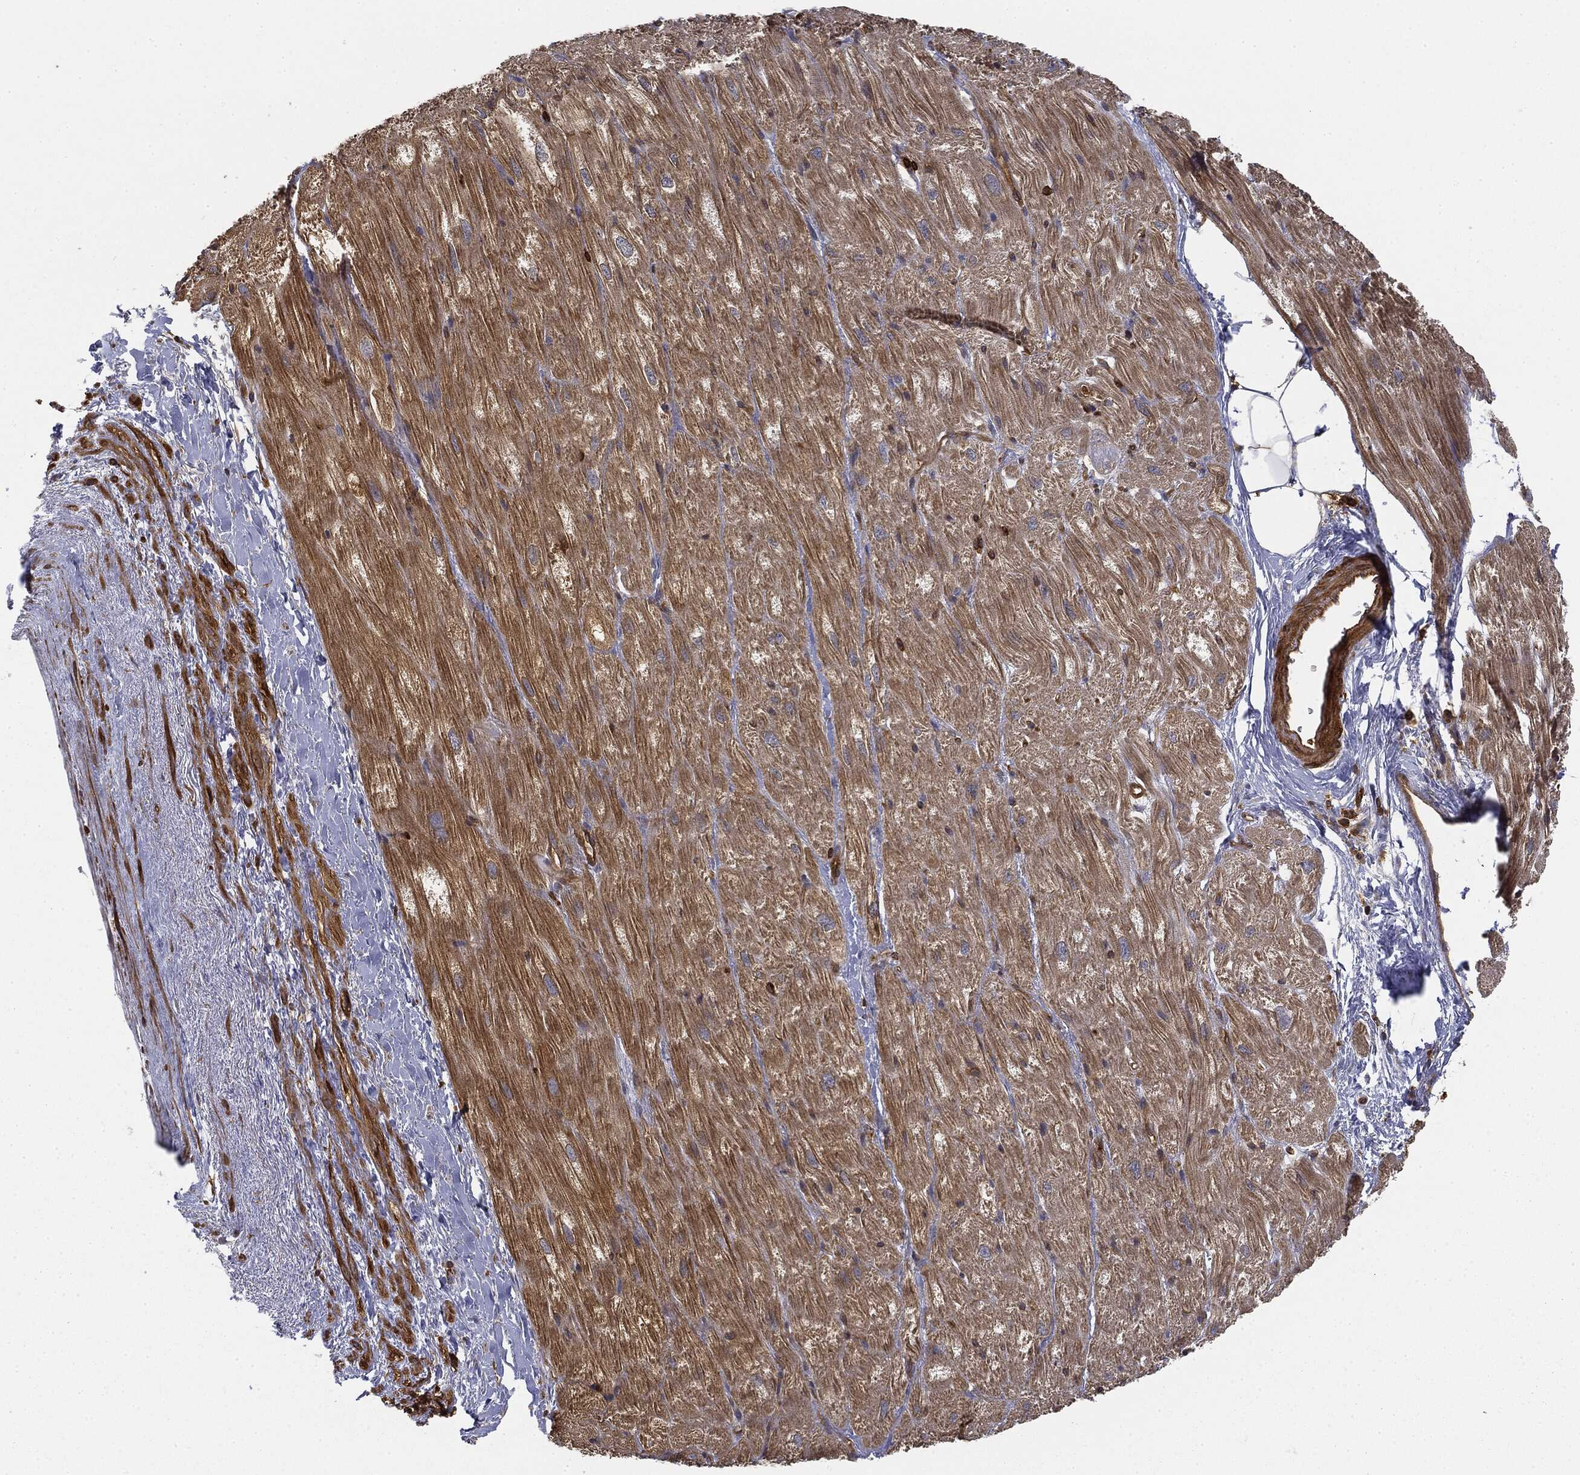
{"staining": {"intensity": "moderate", "quantity": "25%-75%", "location": "cytoplasmic/membranous"}, "tissue": "heart muscle", "cell_type": "Cardiomyocytes", "image_type": "normal", "snomed": [{"axis": "morphology", "description": "Normal tissue, NOS"}, {"axis": "topography", "description": "Heart"}], "caption": "A photomicrograph of human heart muscle stained for a protein reveals moderate cytoplasmic/membranous brown staining in cardiomyocytes. Nuclei are stained in blue.", "gene": "WDR1", "patient": {"sex": "male", "age": 62}}